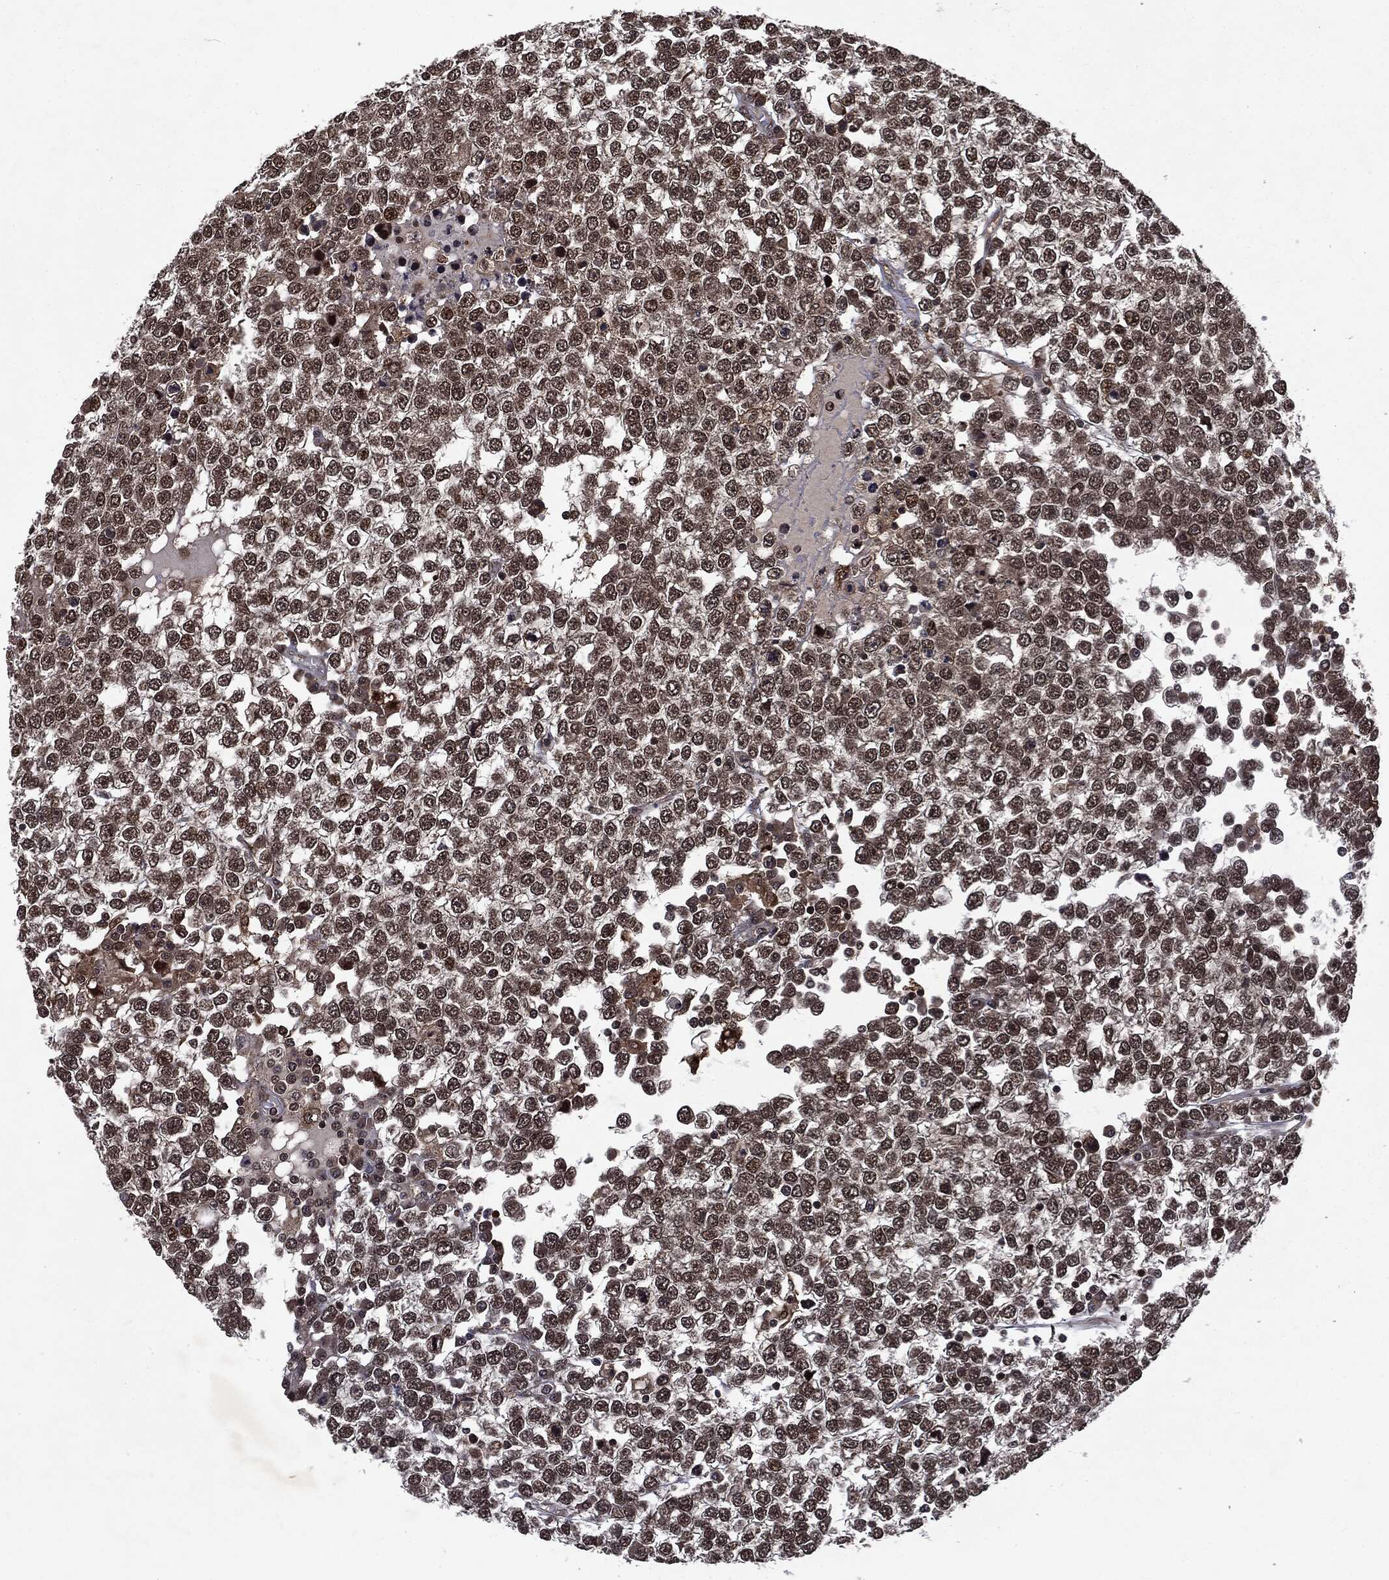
{"staining": {"intensity": "moderate", "quantity": ">75%", "location": "nuclear"}, "tissue": "testis cancer", "cell_type": "Tumor cells", "image_type": "cancer", "snomed": [{"axis": "morphology", "description": "Seminoma, NOS"}, {"axis": "topography", "description": "Testis"}], "caption": "A histopathology image of testis cancer (seminoma) stained for a protein displays moderate nuclear brown staining in tumor cells.", "gene": "STAU2", "patient": {"sex": "male", "age": 65}}